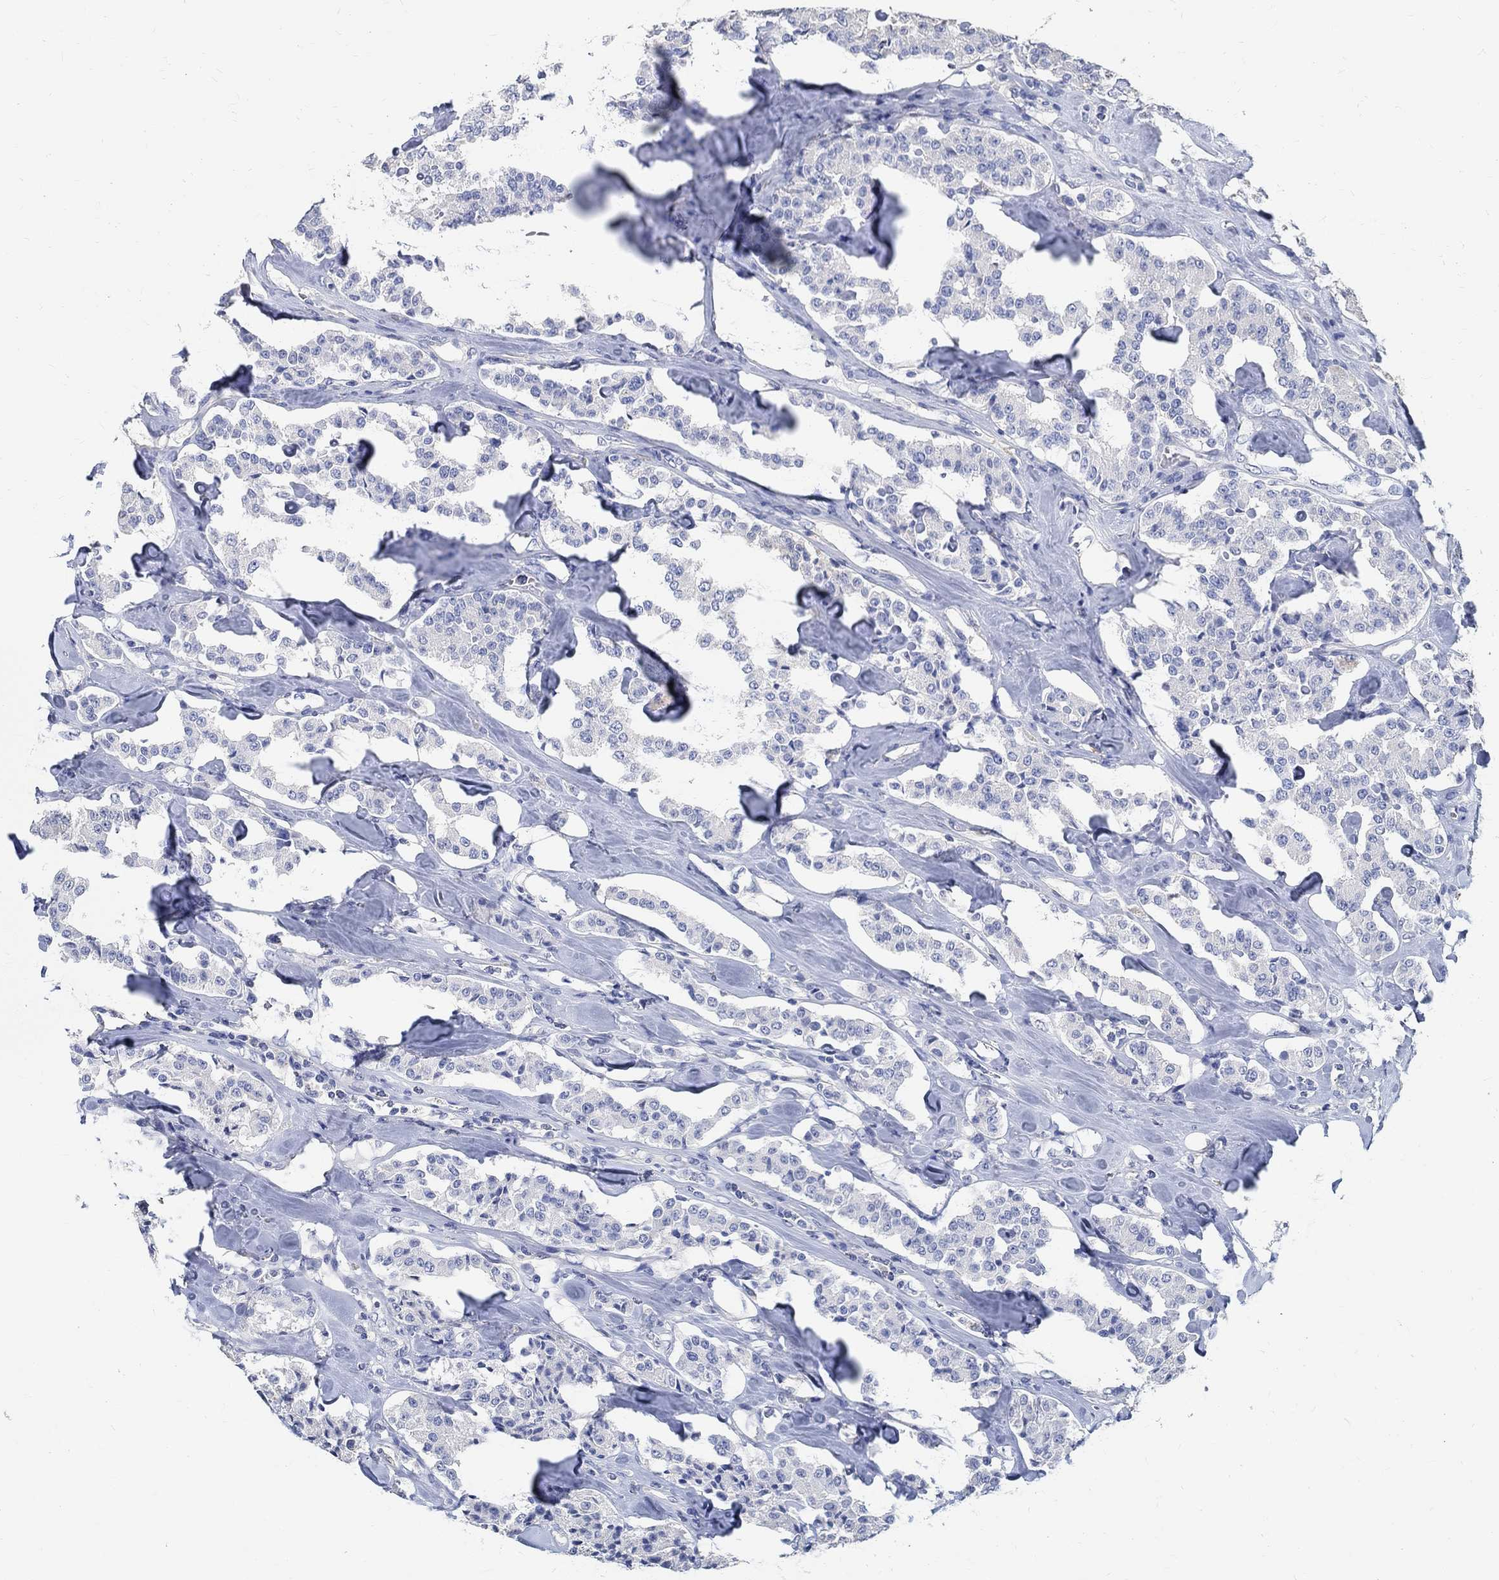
{"staining": {"intensity": "negative", "quantity": "none", "location": "none"}, "tissue": "carcinoid", "cell_type": "Tumor cells", "image_type": "cancer", "snomed": [{"axis": "morphology", "description": "Carcinoid, malignant, NOS"}, {"axis": "topography", "description": "Pancreas"}], "caption": "The immunohistochemistry (IHC) image has no significant staining in tumor cells of carcinoid (malignant) tissue.", "gene": "PRX", "patient": {"sex": "male", "age": 41}}